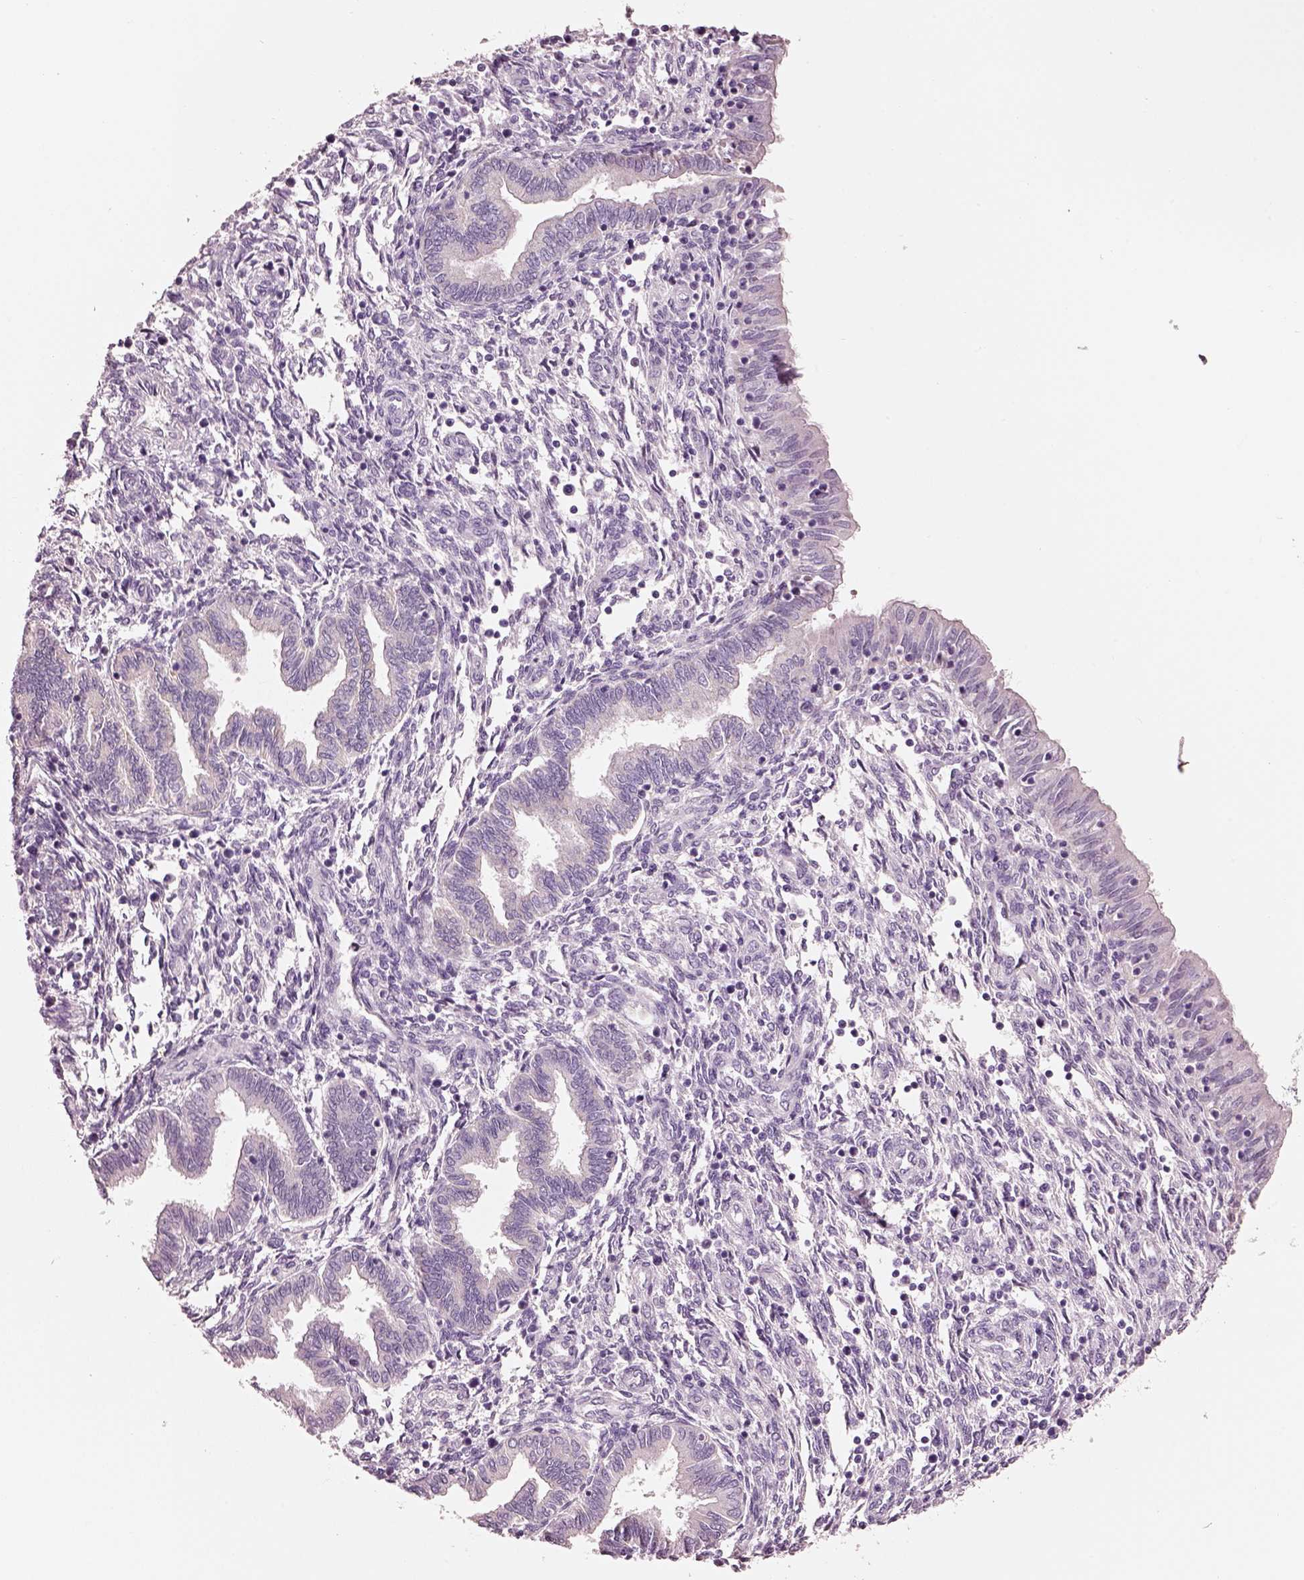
{"staining": {"intensity": "negative", "quantity": "none", "location": "none"}, "tissue": "endometrium", "cell_type": "Cells in endometrial stroma", "image_type": "normal", "snomed": [{"axis": "morphology", "description": "Normal tissue, NOS"}, {"axis": "topography", "description": "Endometrium"}], "caption": "Human endometrium stained for a protein using immunohistochemistry demonstrates no positivity in cells in endometrial stroma.", "gene": "ELSPBP1", "patient": {"sex": "female", "age": 42}}